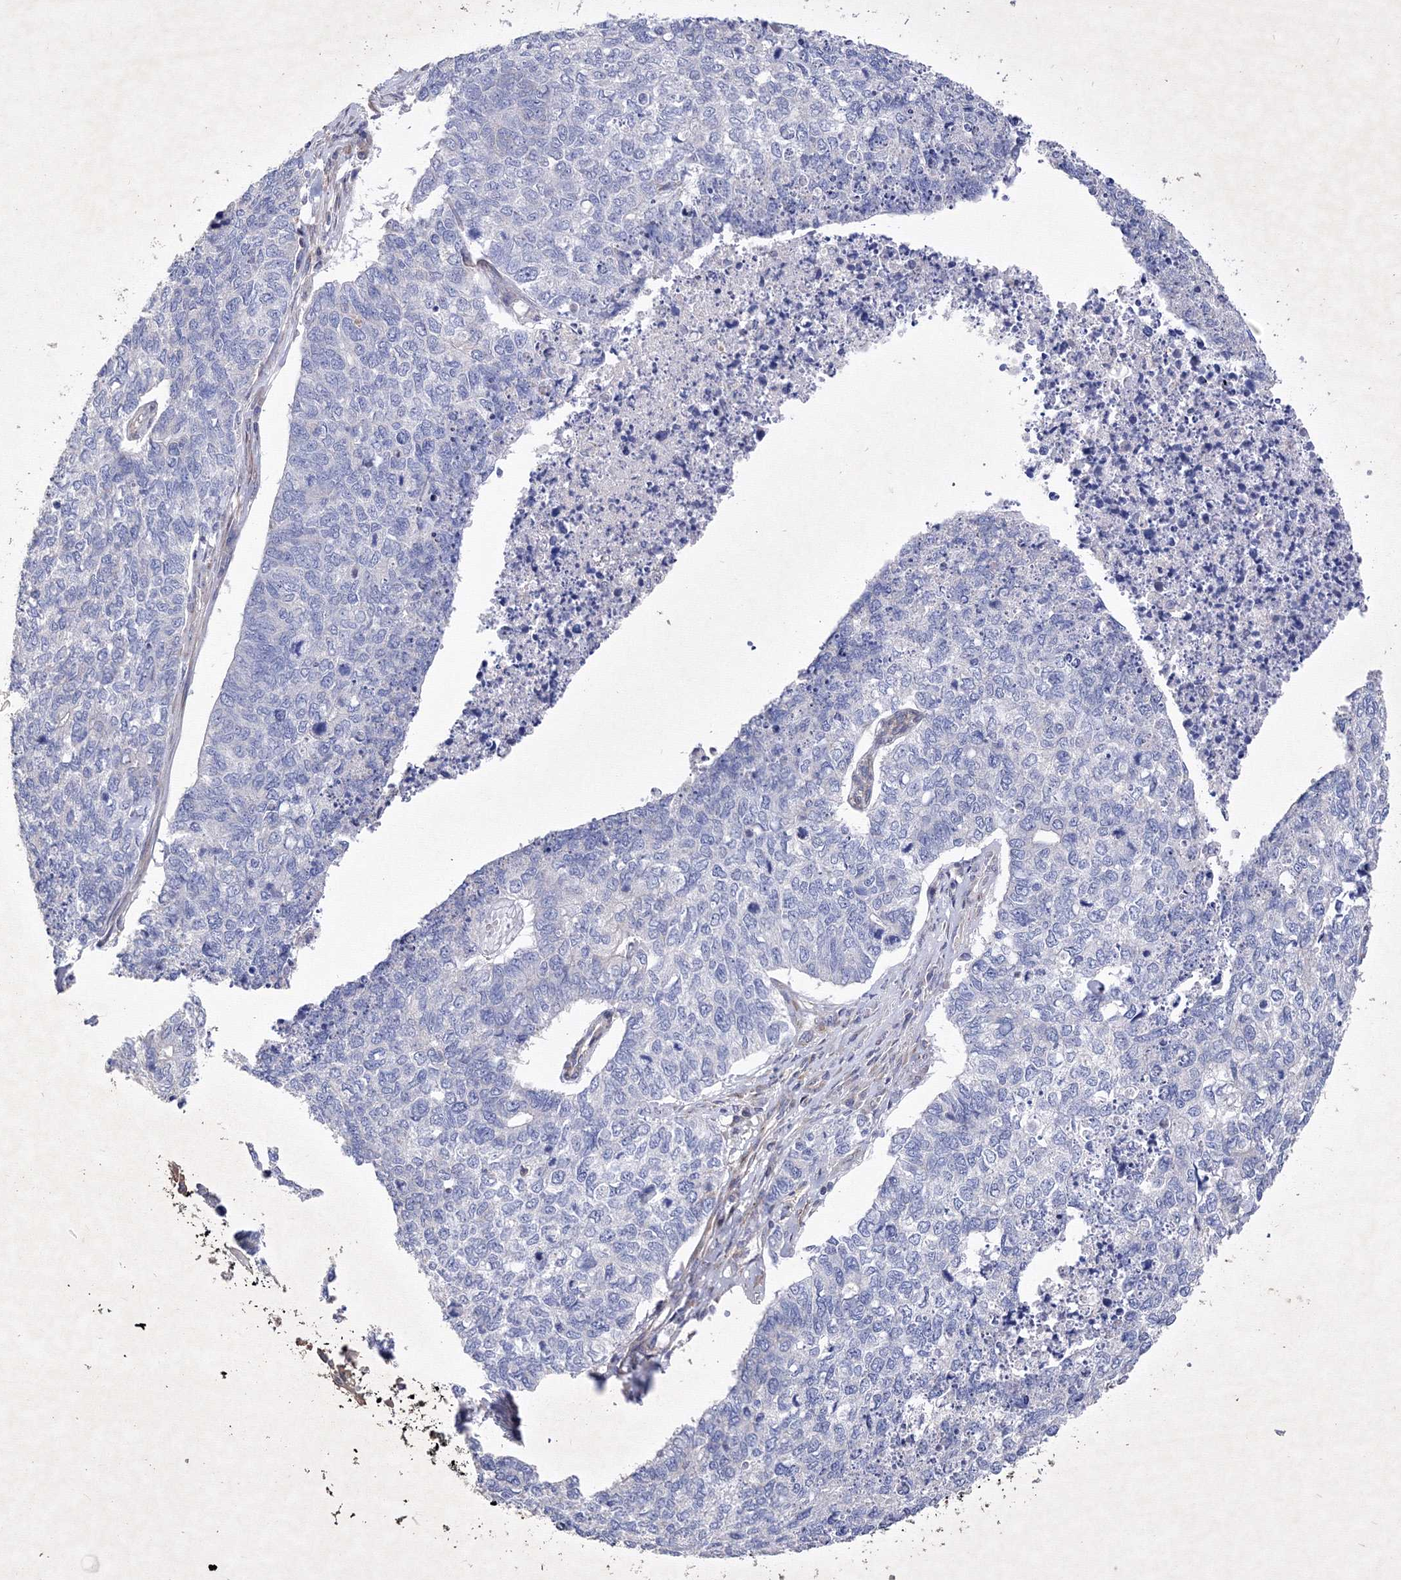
{"staining": {"intensity": "negative", "quantity": "none", "location": "none"}, "tissue": "cervical cancer", "cell_type": "Tumor cells", "image_type": "cancer", "snomed": [{"axis": "morphology", "description": "Squamous cell carcinoma, NOS"}, {"axis": "topography", "description": "Cervix"}], "caption": "Immunohistochemistry (IHC) image of neoplastic tissue: cervical cancer stained with DAB displays no significant protein positivity in tumor cells.", "gene": "SNX18", "patient": {"sex": "female", "age": 63}}